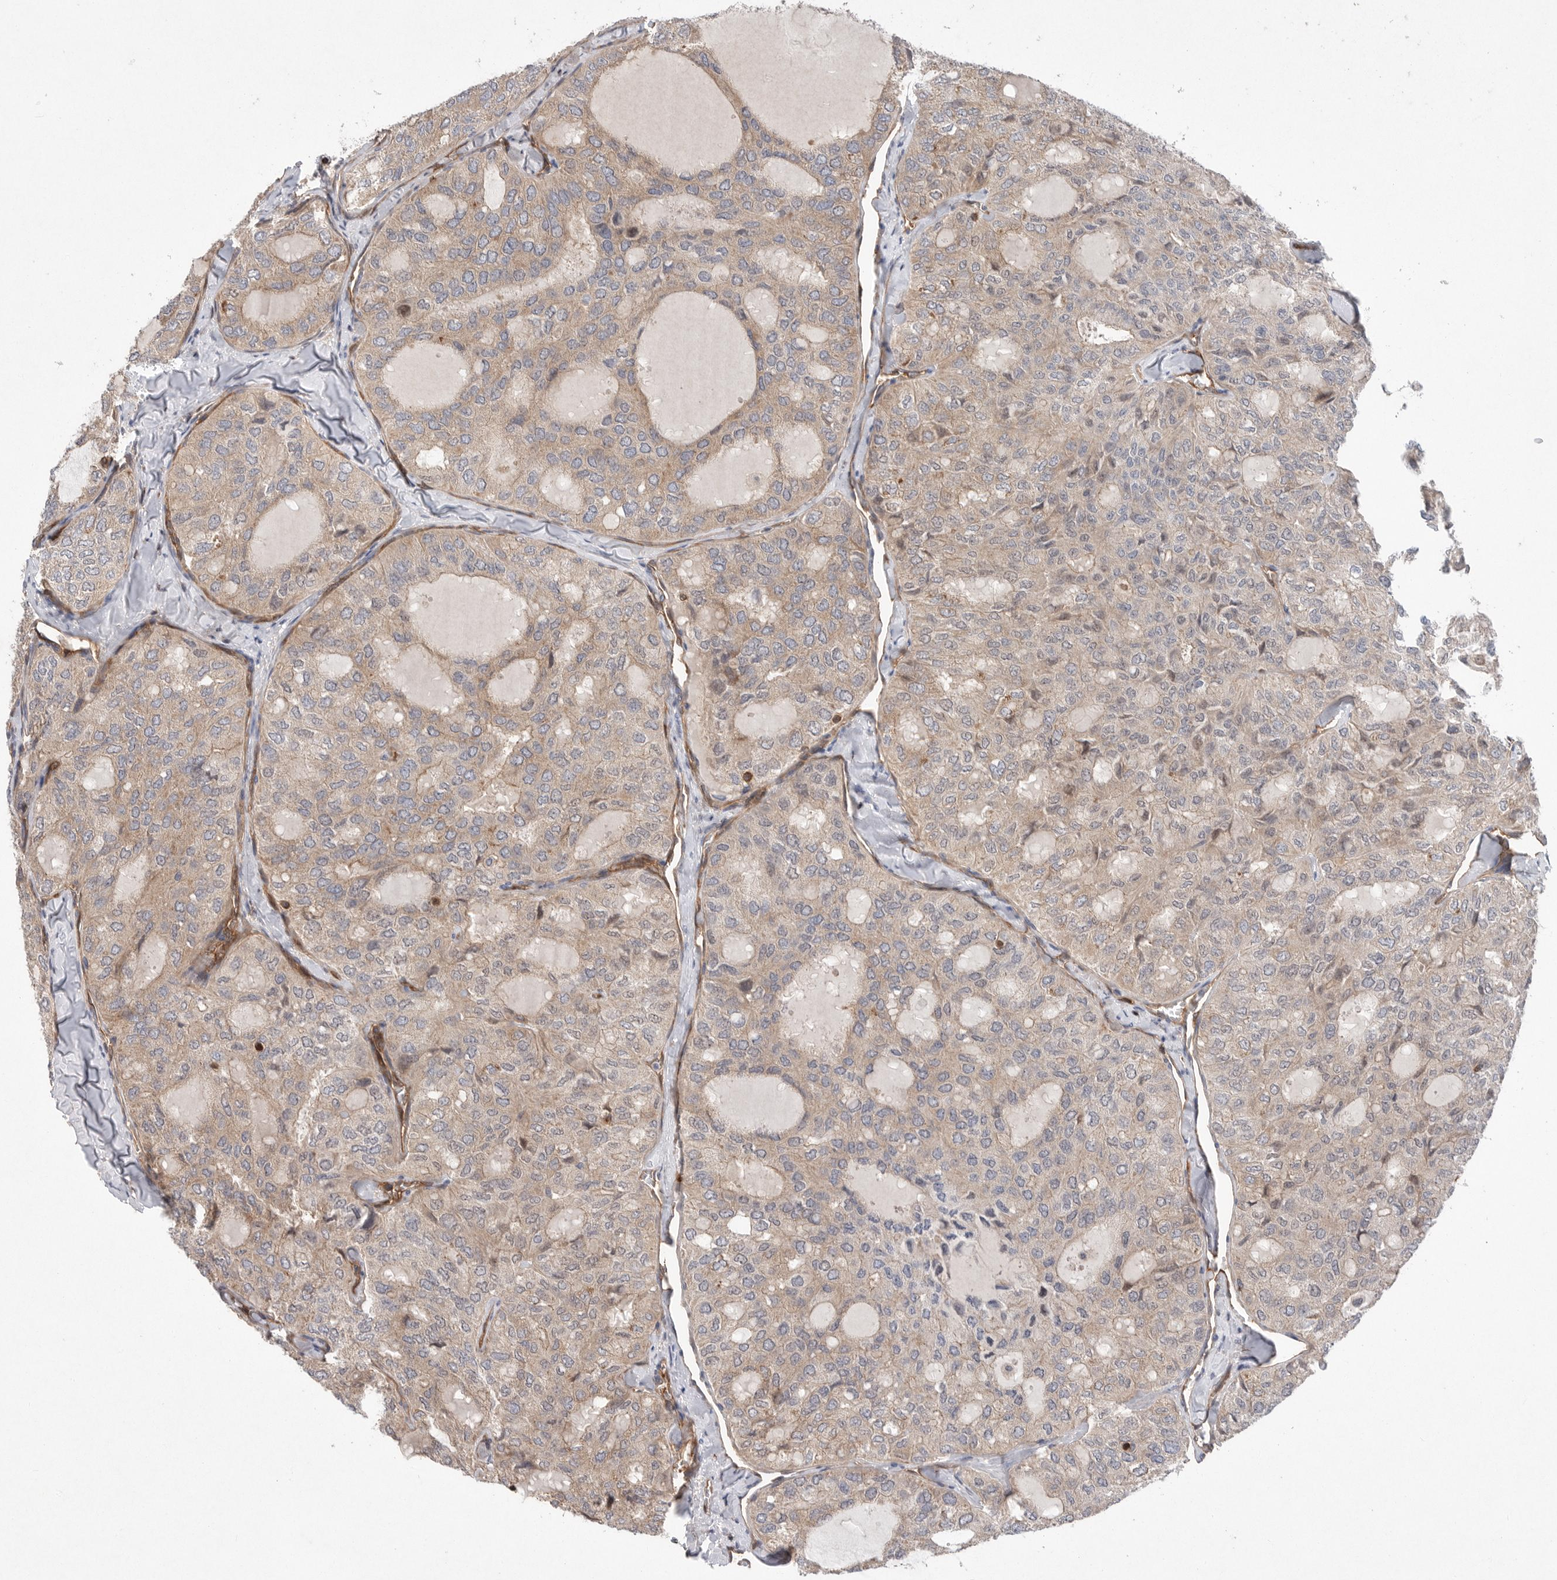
{"staining": {"intensity": "weak", "quantity": ">75%", "location": "cytoplasmic/membranous"}, "tissue": "thyroid cancer", "cell_type": "Tumor cells", "image_type": "cancer", "snomed": [{"axis": "morphology", "description": "Follicular adenoma carcinoma, NOS"}, {"axis": "topography", "description": "Thyroid gland"}], "caption": "An immunohistochemistry (IHC) micrograph of neoplastic tissue is shown. Protein staining in brown labels weak cytoplasmic/membranous positivity in follicular adenoma carcinoma (thyroid) within tumor cells.", "gene": "PRKCH", "patient": {"sex": "male", "age": 75}}